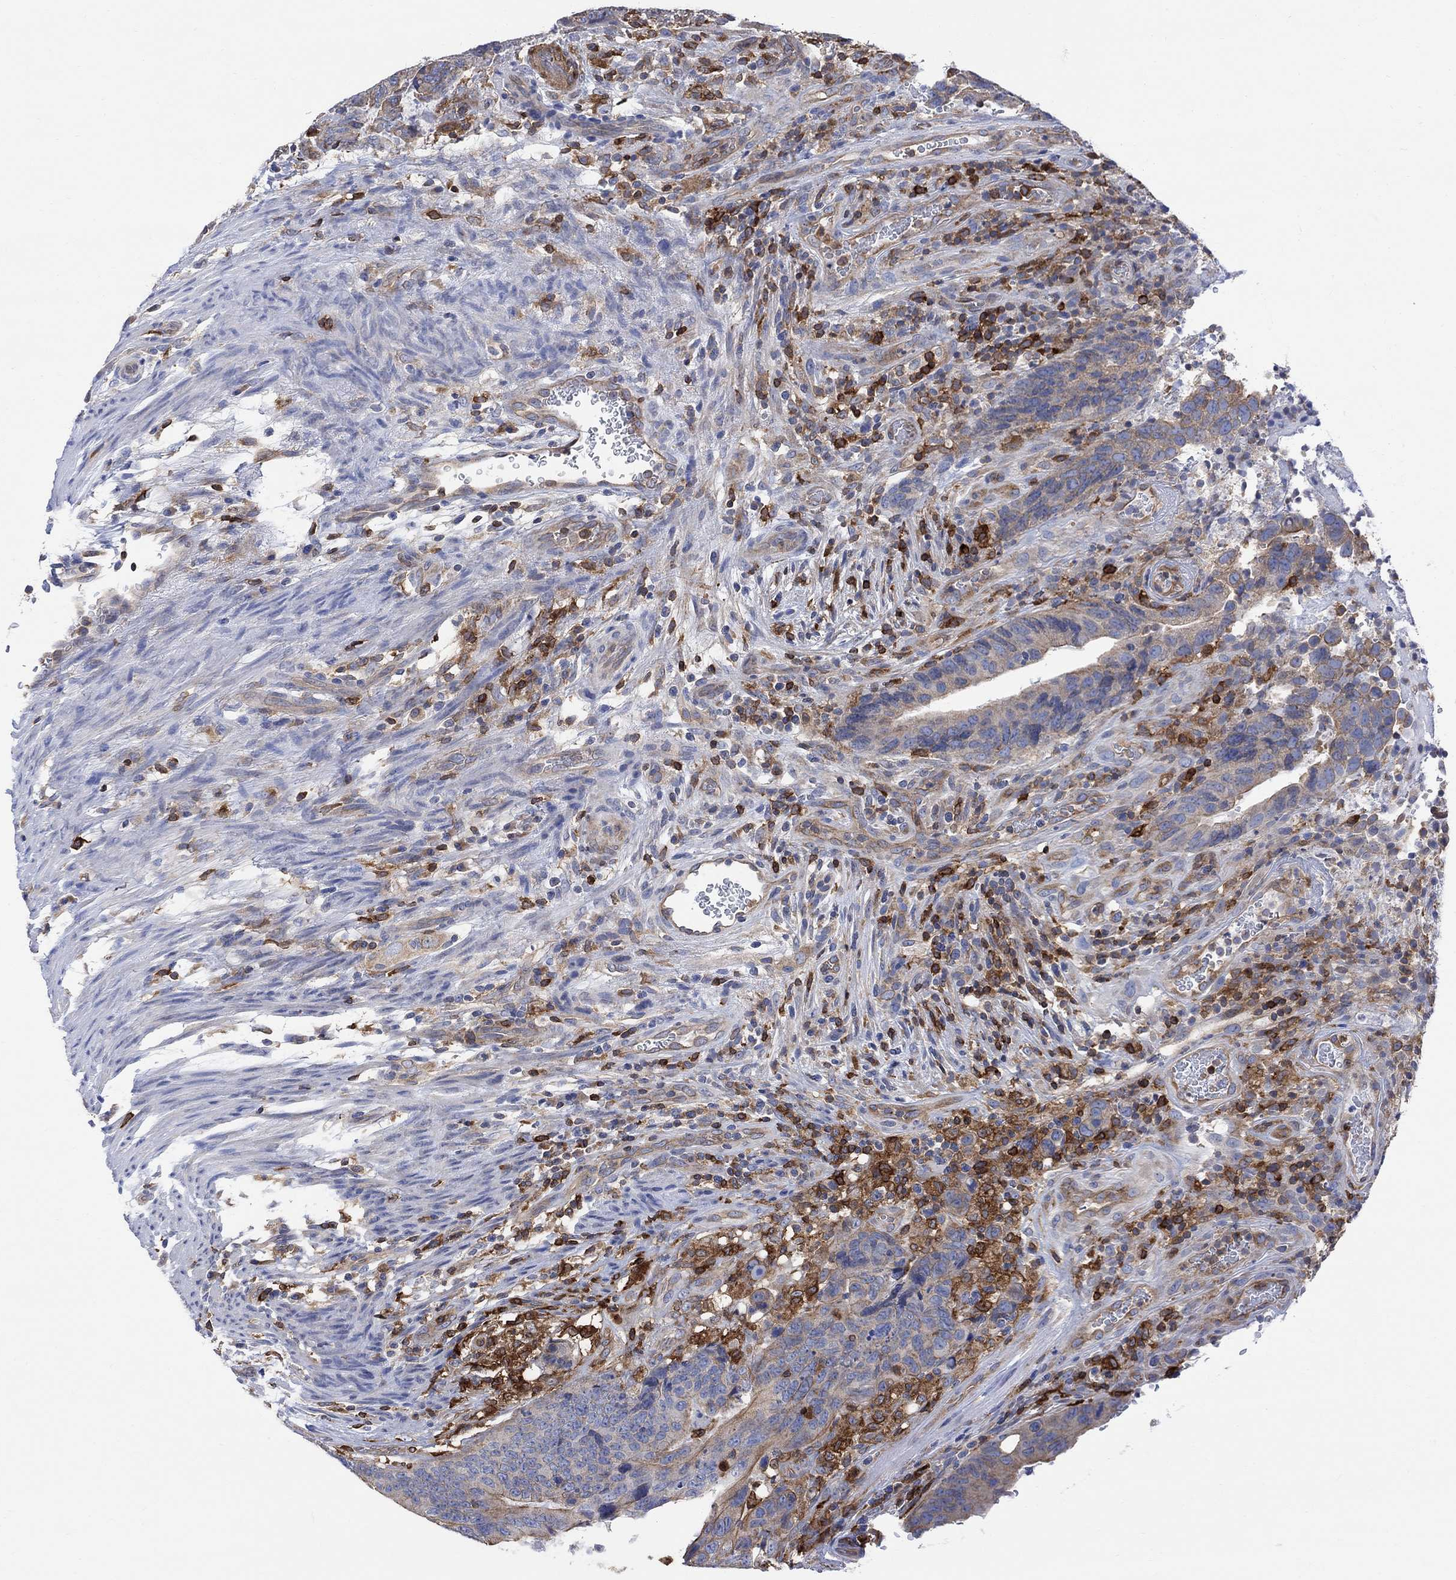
{"staining": {"intensity": "weak", "quantity": "25%-75%", "location": "cytoplasmic/membranous"}, "tissue": "colorectal cancer", "cell_type": "Tumor cells", "image_type": "cancer", "snomed": [{"axis": "morphology", "description": "Adenocarcinoma, NOS"}, {"axis": "topography", "description": "Colon"}], "caption": "The image displays immunohistochemical staining of colorectal adenocarcinoma. There is weak cytoplasmic/membranous staining is identified in about 25%-75% of tumor cells.", "gene": "GBP5", "patient": {"sex": "female", "age": 56}}